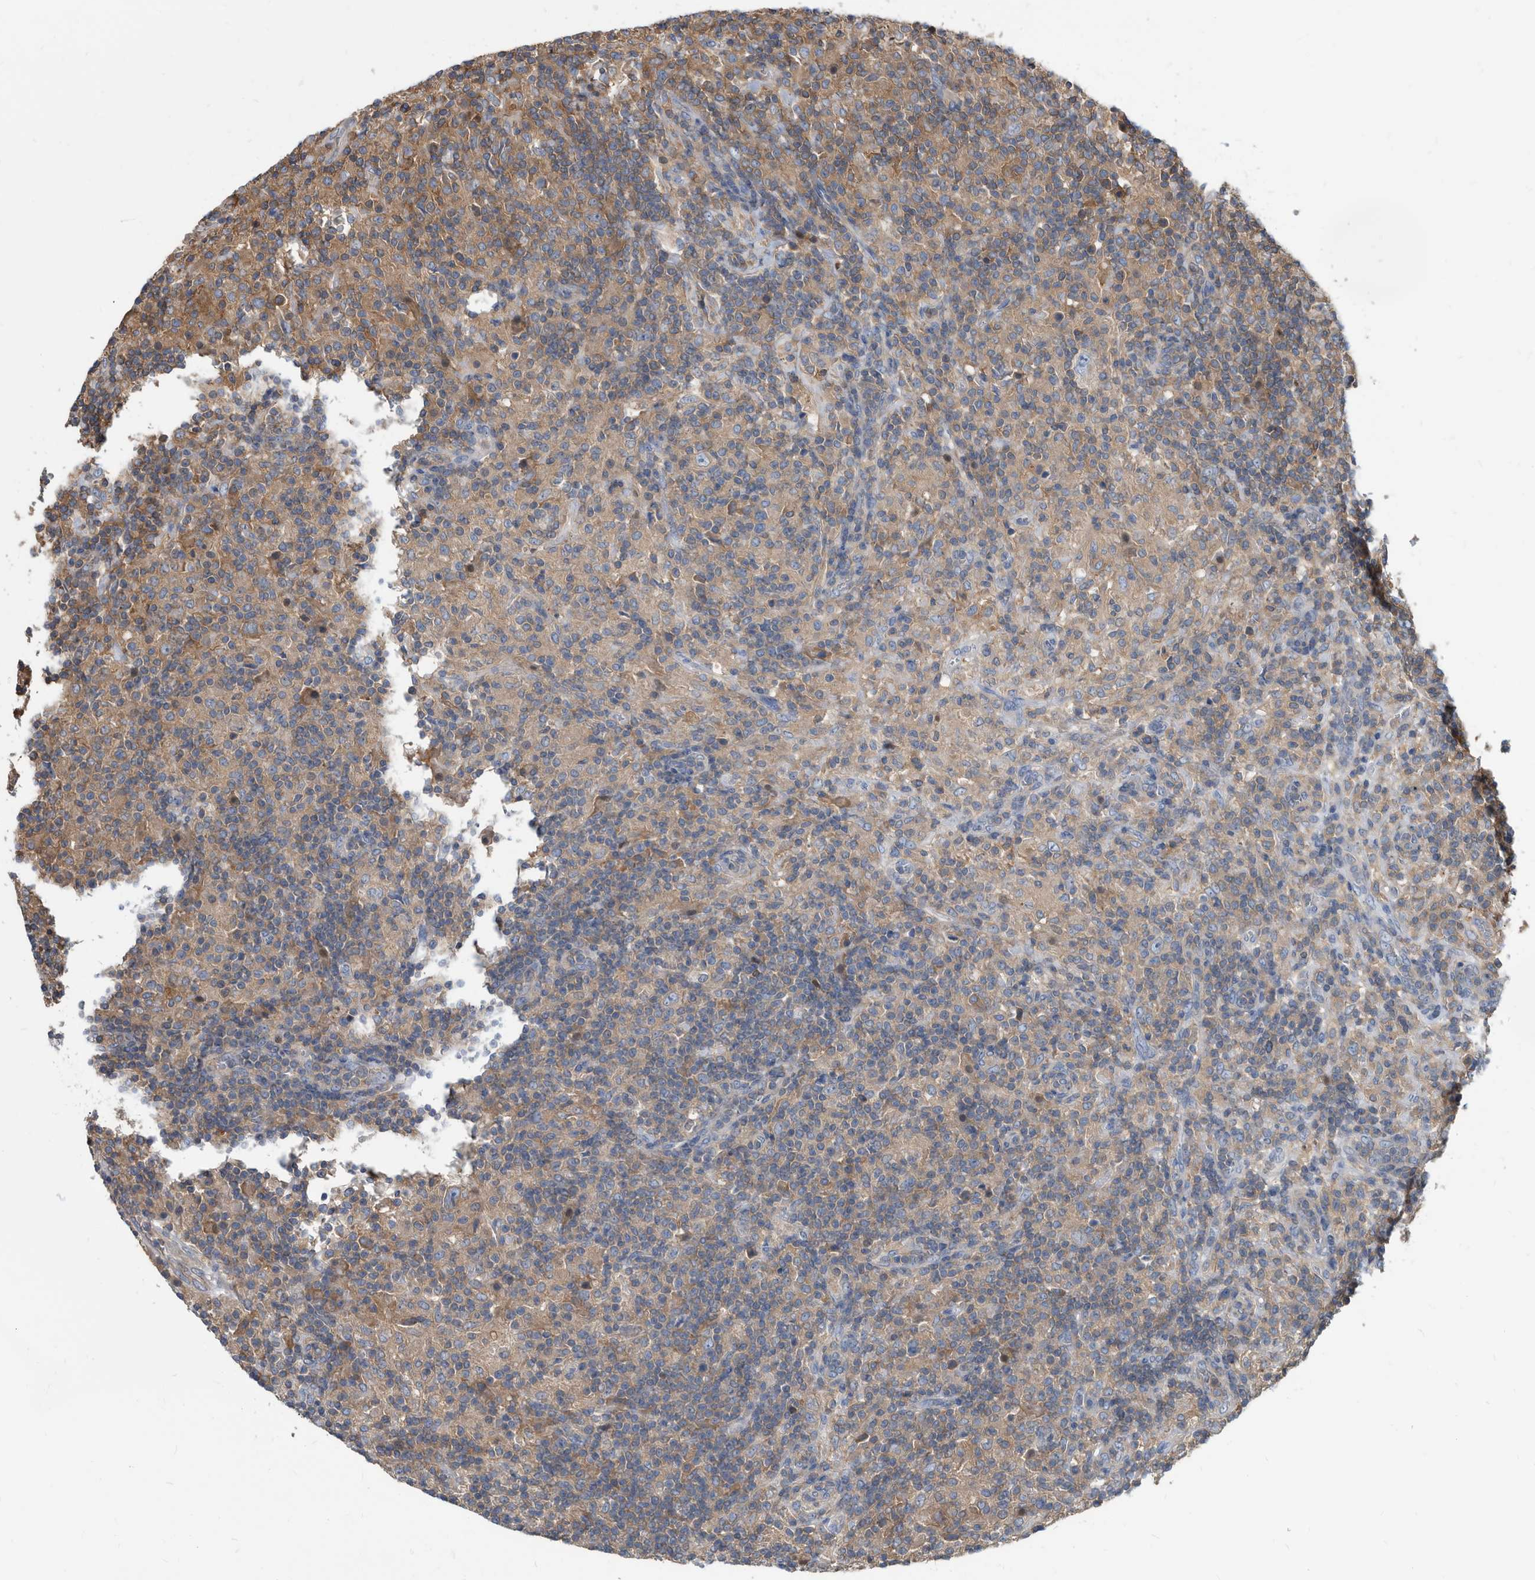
{"staining": {"intensity": "negative", "quantity": "none", "location": "none"}, "tissue": "lymphoma", "cell_type": "Tumor cells", "image_type": "cancer", "snomed": [{"axis": "morphology", "description": "Hodgkin's disease, NOS"}, {"axis": "topography", "description": "Lymph node"}], "caption": "This is a photomicrograph of immunohistochemistry staining of lymphoma, which shows no positivity in tumor cells.", "gene": "APEH", "patient": {"sex": "male", "age": 70}}